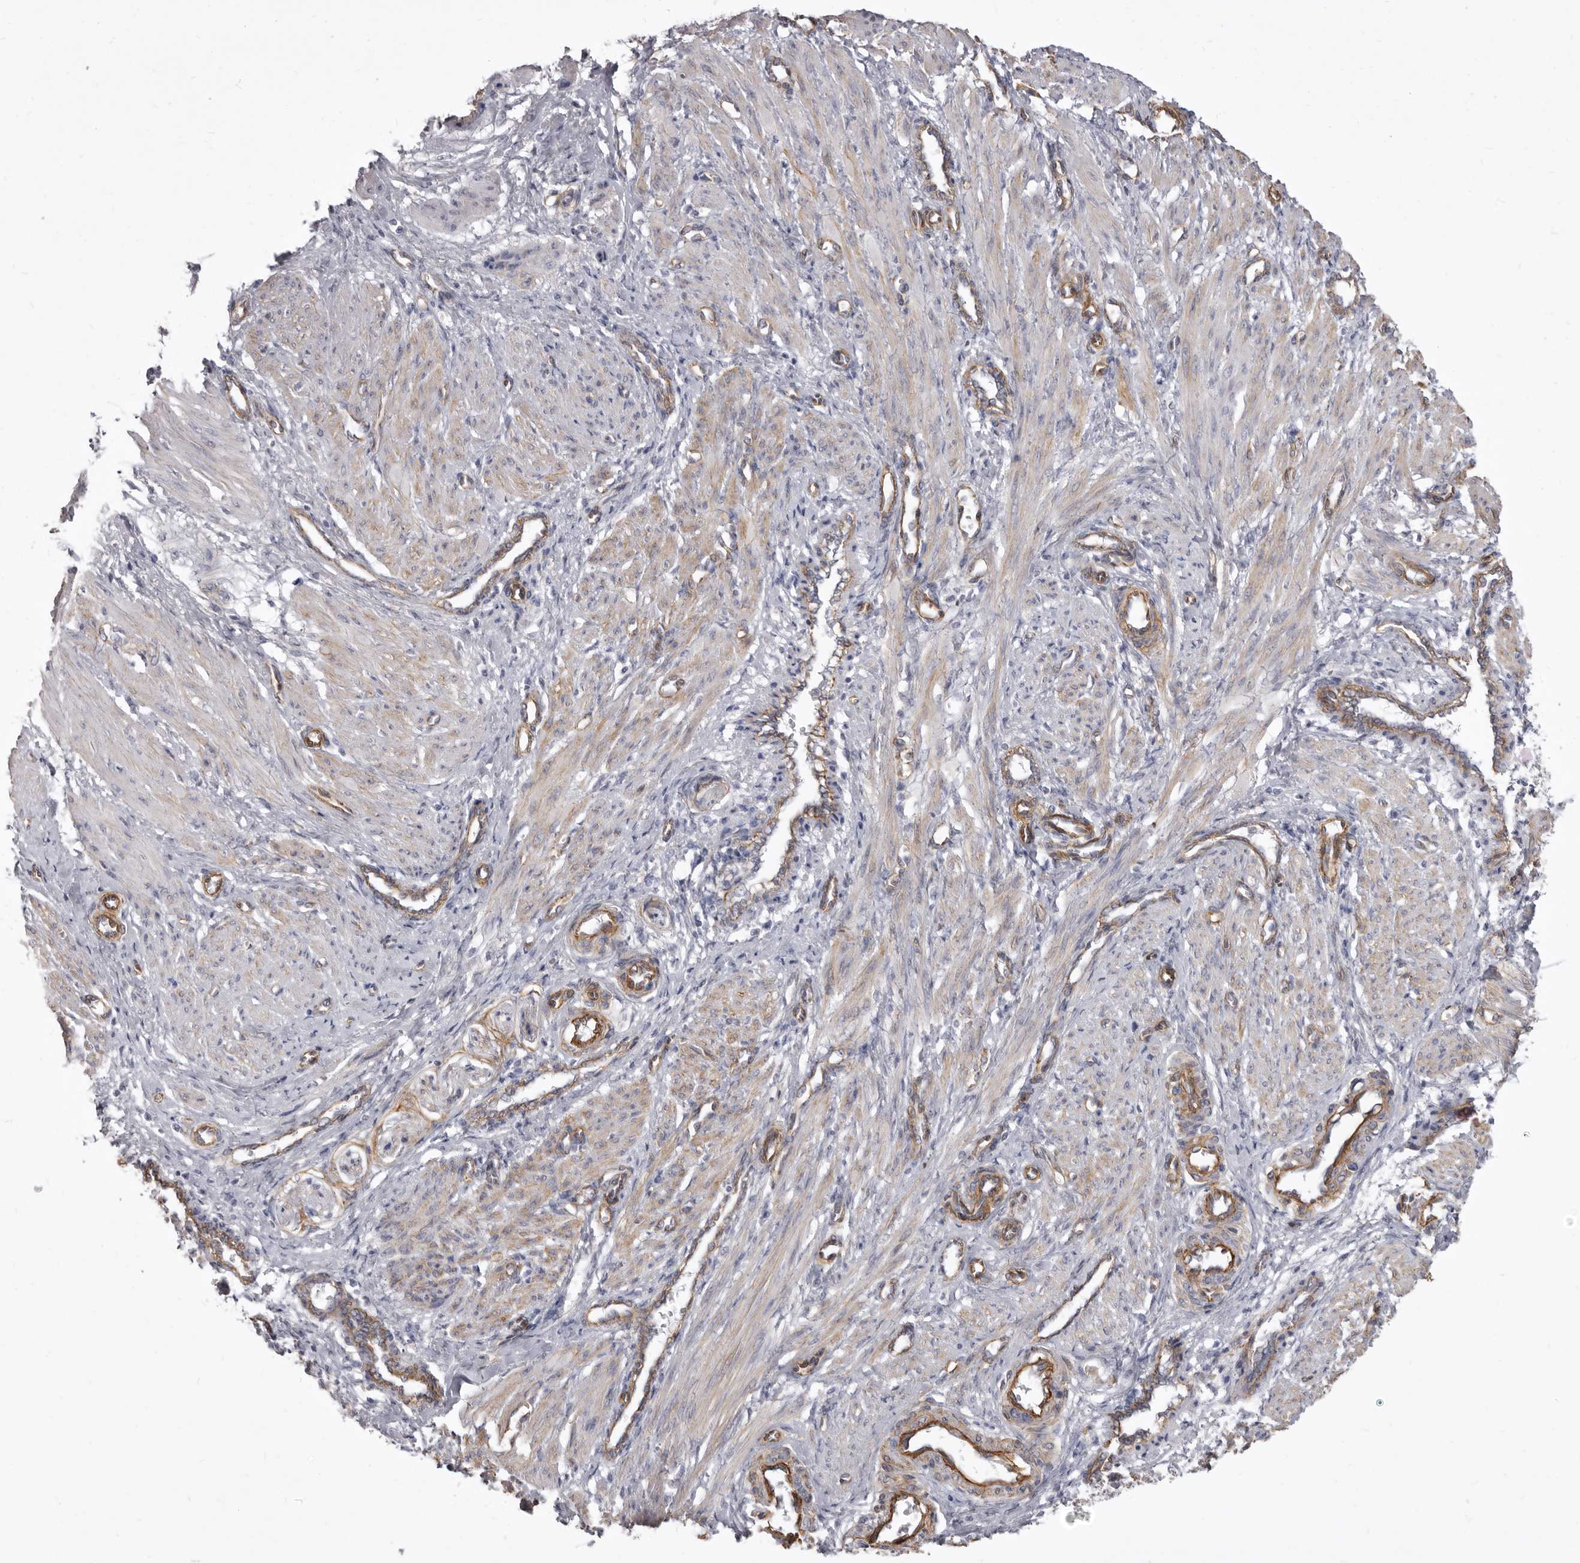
{"staining": {"intensity": "weak", "quantity": "<25%", "location": "cytoplasmic/membranous"}, "tissue": "smooth muscle", "cell_type": "Smooth muscle cells", "image_type": "normal", "snomed": [{"axis": "morphology", "description": "Normal tissue, NOS"}, {"axis": "topography", "description": "Endometrium"}], "caption": "This image is of normal smooth muscle stained with immunohistochemistry to label a protein in brown with the nuclei are counter-stained blue. There is no staining in smooth muscle cells. (DAB (3,3'-diaminobenzidine) immunohistochemistry (IHC), high magnification).", "gene": "P2RX6", "patient": {"sex": "female", "age": 33}}